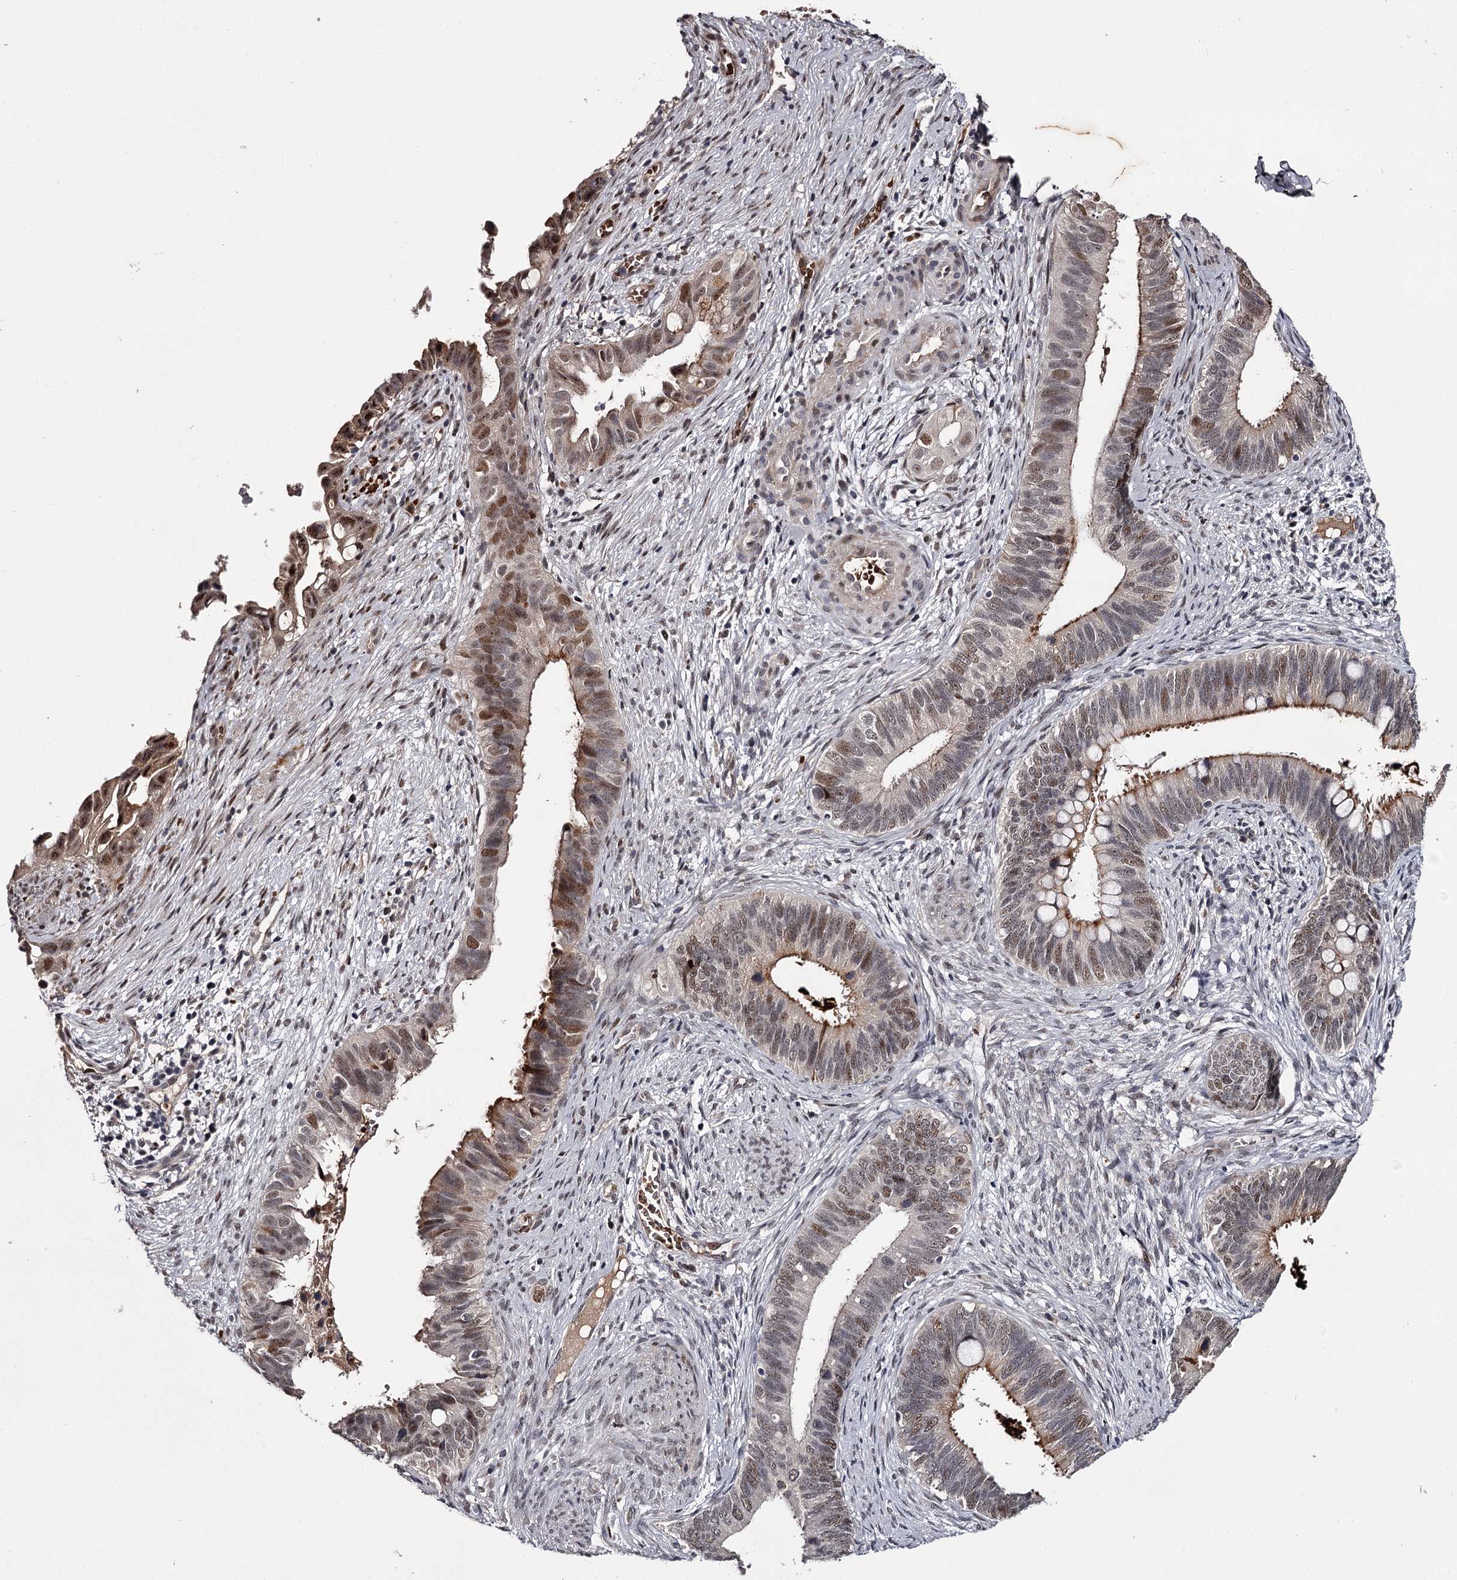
{"staining": {"intensity": "moderate", "quantity": "25%-75%", "location": "cytoplasmic/membranous,nuclear"}, "tissue": "cervical cancer", "cell_type": "Tumor cells", "image_type": "cancer", "snomed": [{"axis": "morphology", "description": "Adenocarcinoma, NOS"}, {"axis": "topography", "description": "Cervix"}], "caption": "IHC photomicrograph of human cervical adenocarcinoma stained for a protein (brown), which demonstrates medium levels of moderate cytoplasmic/membranous and nuclear positivity in approximately 25%-75% of tumor cells.", "gene": "RNF44", "patient": {"sex": "female", "age": 42}}